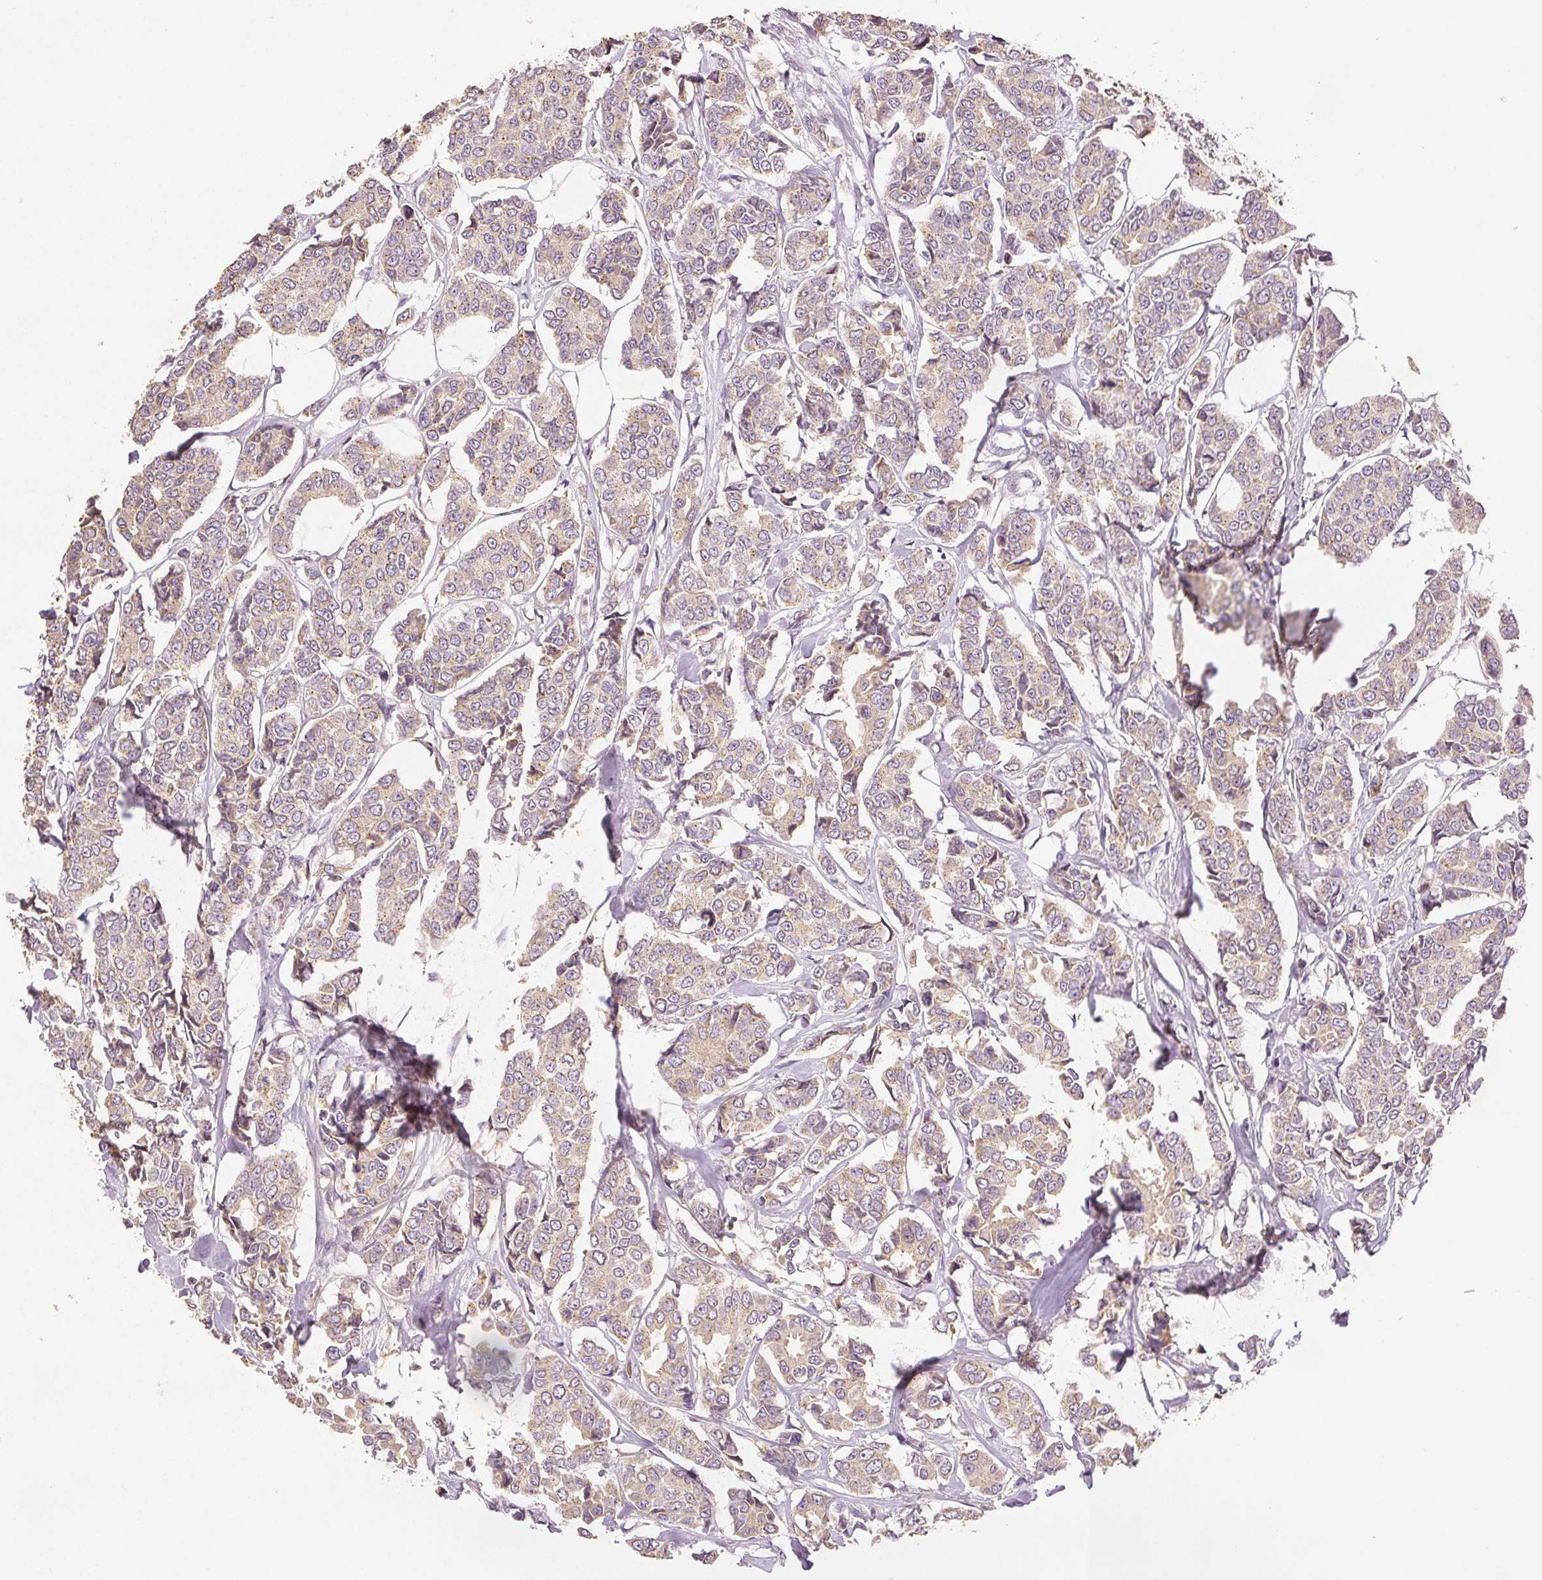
{"staining": {"intensity": "weak", "quantity": ">75%", "location": "cytoplasmic/membranous"}, "tissue": "breast cancer", "cell_type": "Tumor cells", "image_type": "cancer", "snomed": [{"axis": "morphology", "description": "Duct carcinoma"}, {"axis": "topography", "description": "Breast"}], "caption": "Immunohistochemistry staining of breast cancer (intraductal carcinoma), which shows low levels of weak cytoplasmic/membranous positivity in approximately >75% of tumor cells indicating weak cytoplasmic/membranous protein positivity. The staining was performed using DAB (brown) for protein detection and nuclei were counterstained in hematoxylin (blue).", "gene": "YIF1B", "patient": {"sex": "female", "age": 94}}